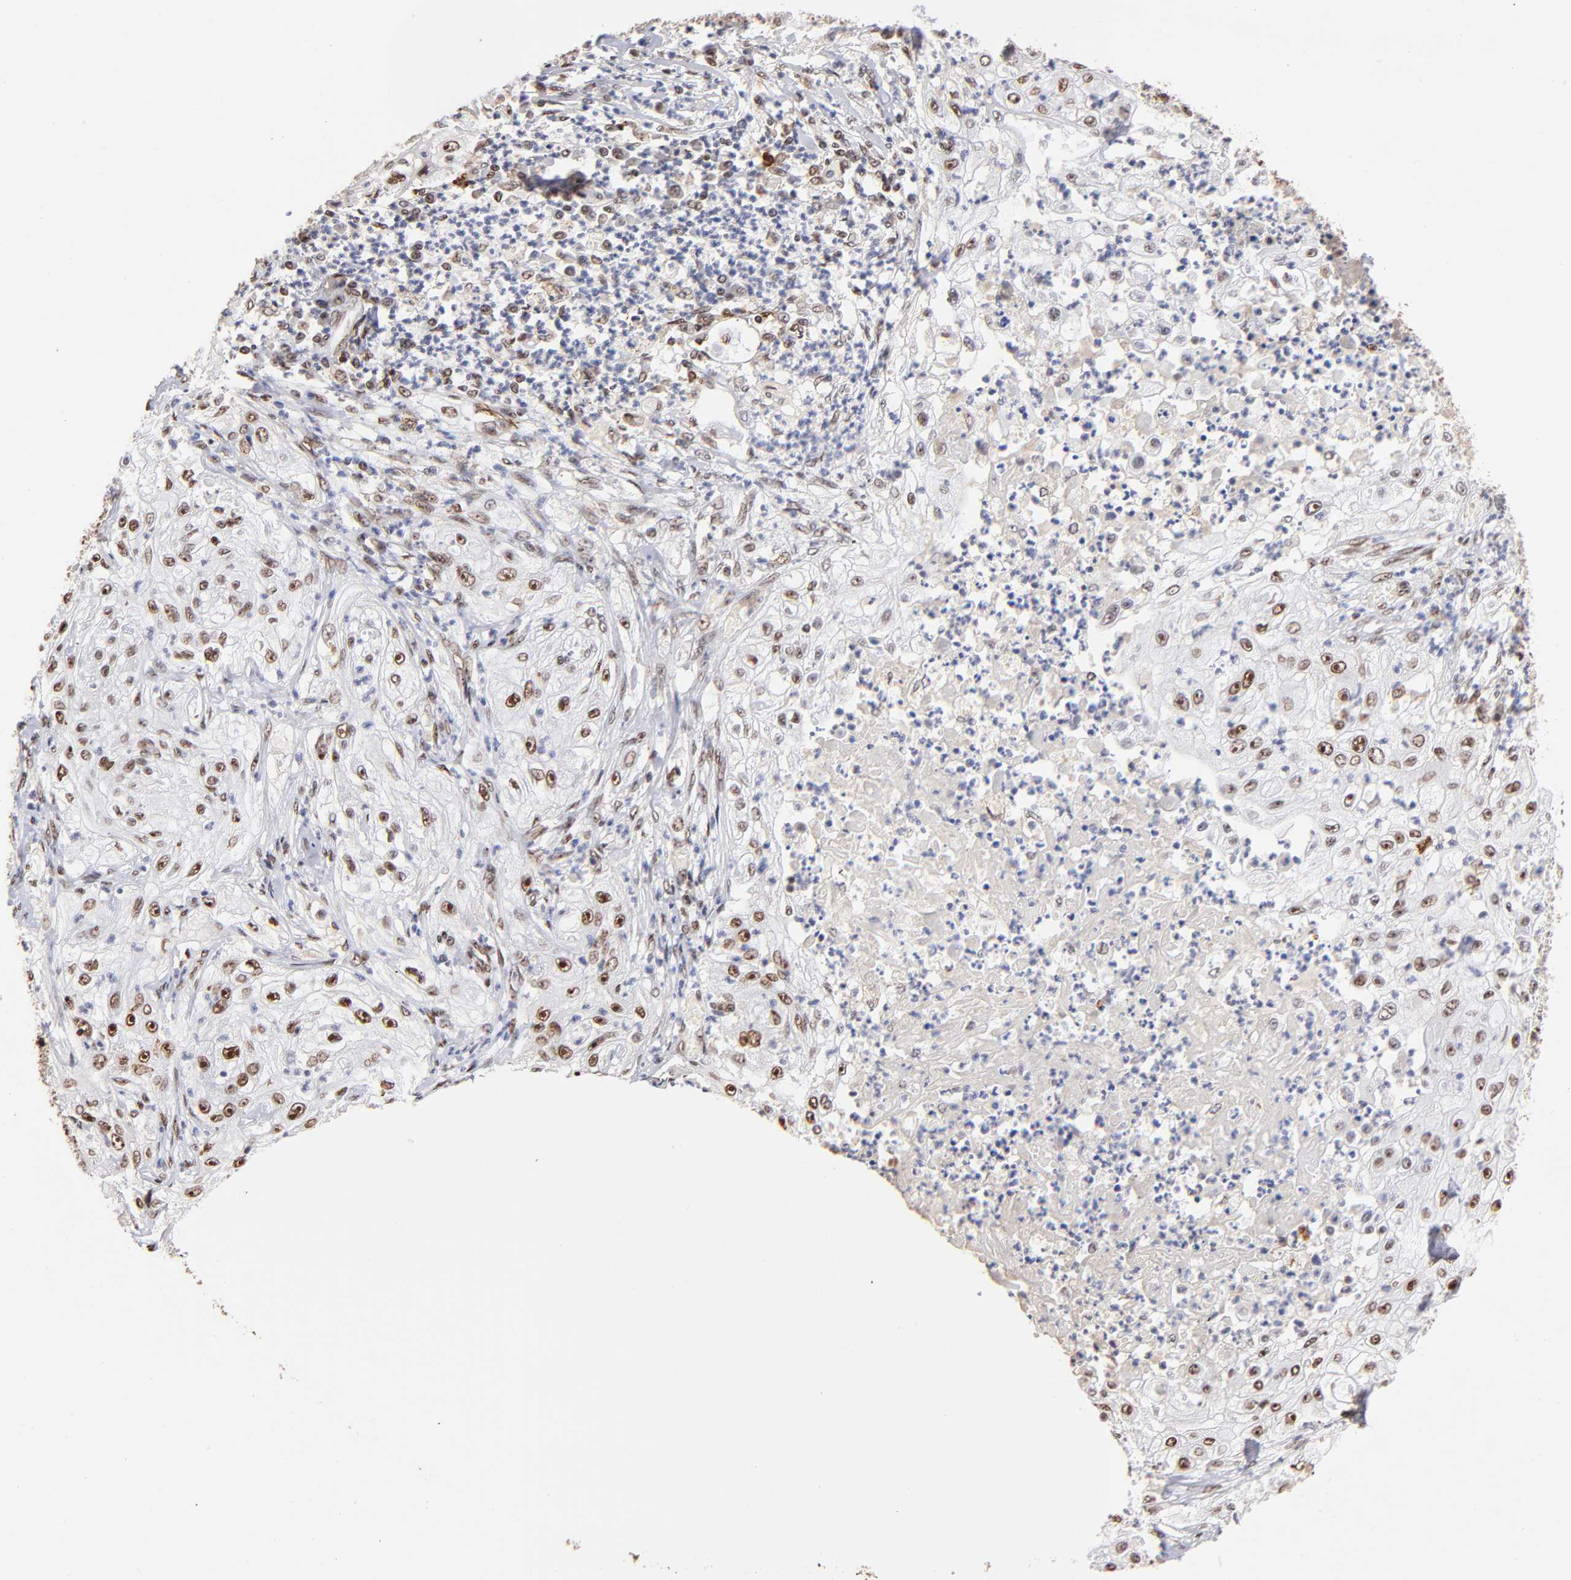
{"staining": {"intensity": "strong", "quantity": ">75%", "location": "nuclear"}, "tissue": "lung cancer", "cell_type": "Tumor cells", "image_type": "cancer", "snomed": [{"axis": "morphology", "description": "Inflammation, NOS"}, {"axis": "morphology", "description": "Squamous cell carcinoma, NOS"}, {"axis": "topography", "description": "Lymph node"}, {"axis": "topography", "description": "Soft tissue"}, {"axis": "topography", "description": "Lung"}], "caption": "There is high levels of strong nuclear expression in tumor cells of lung cancer, as demonstrated by immunohistochemical staining (brown color).", "gene": "ZNF146", "patient": {"sex": "male", "age": 66}}